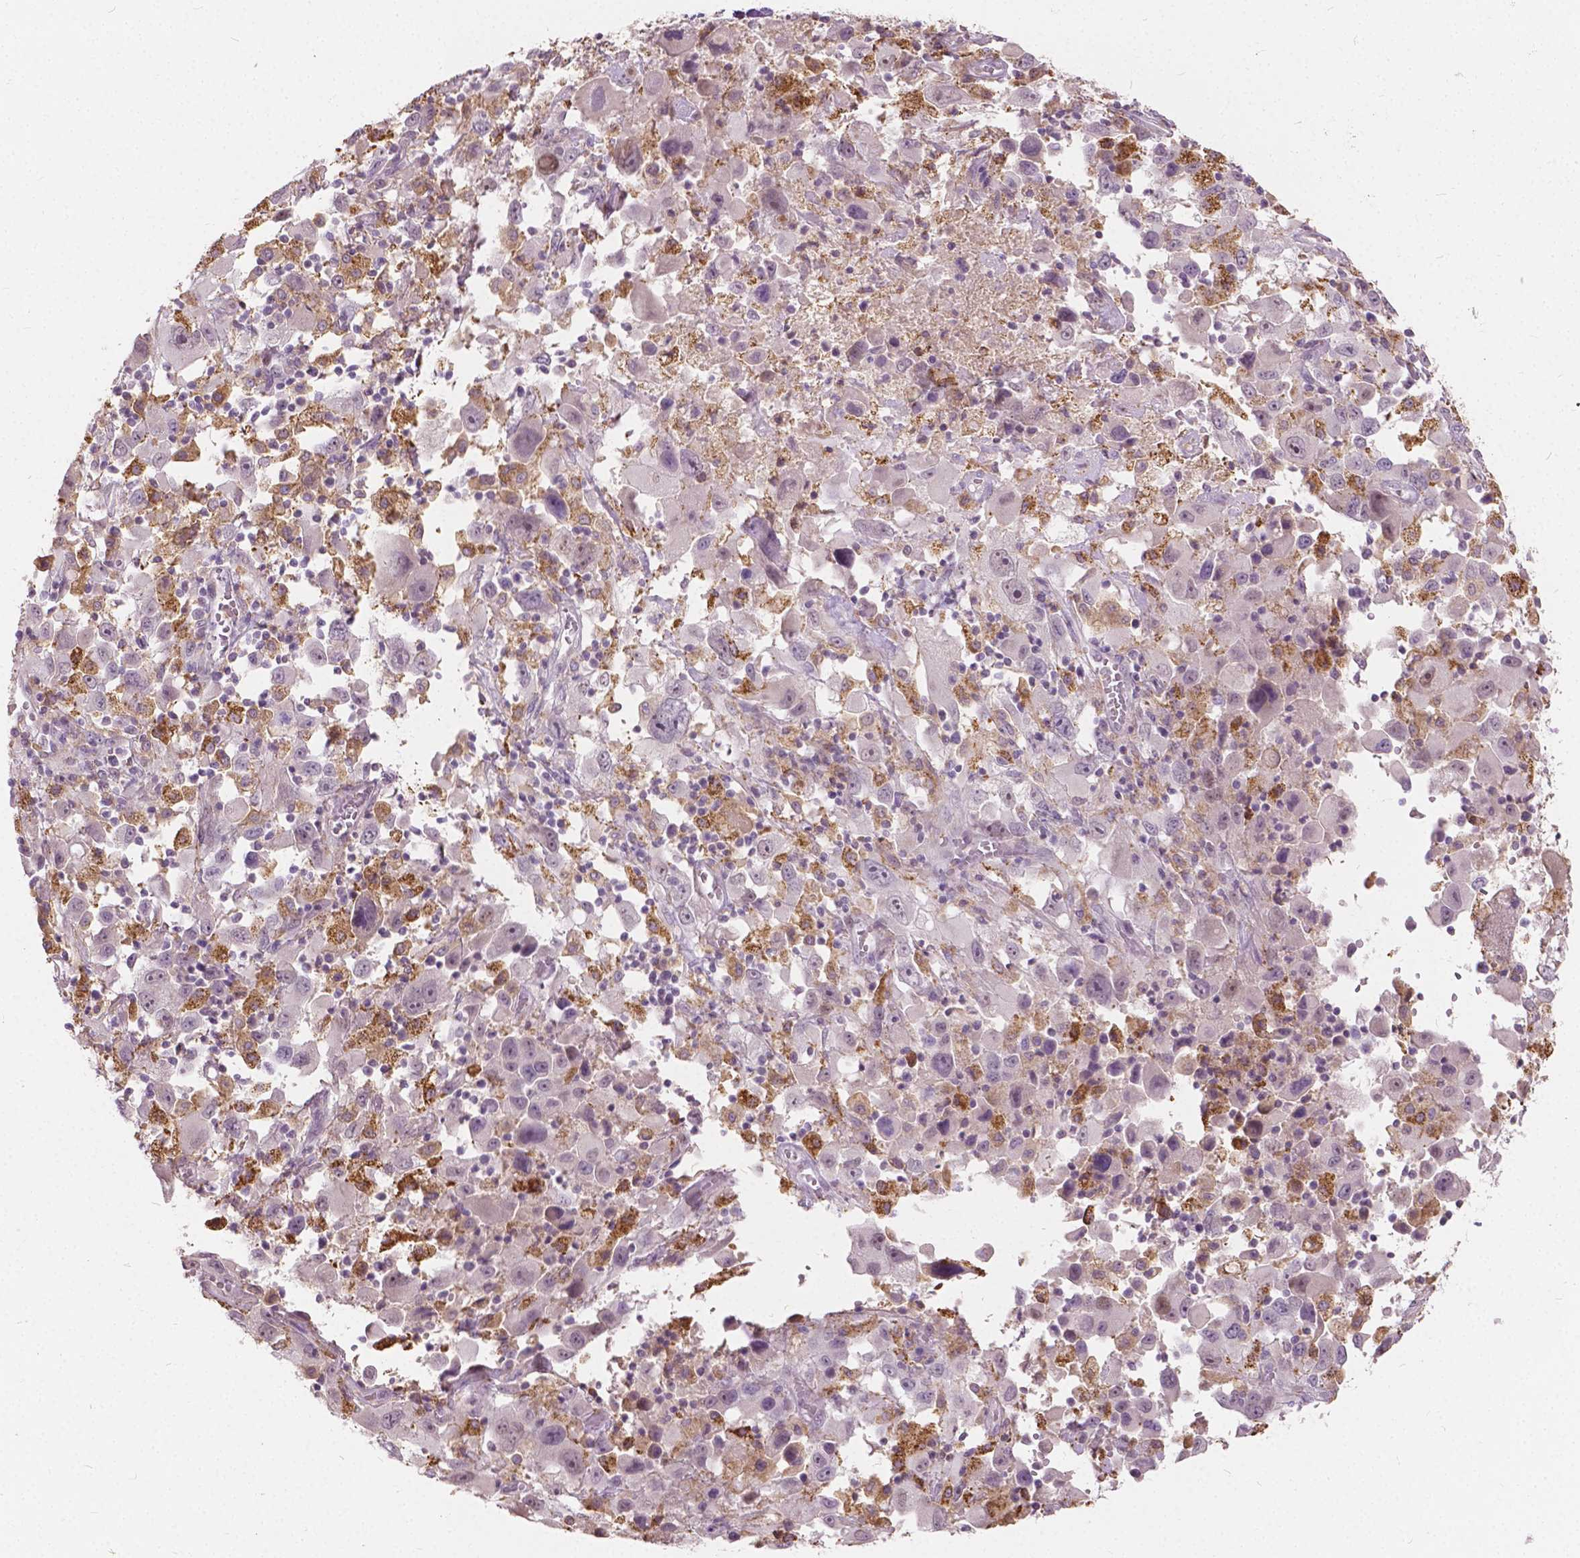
{"staining": {"intensity": "negative", "quantity": "none", "location": "none"}, "tissue": "melanoma", "cell_type": "Tumor cells", "image_type": "cancer", "snomed": [{"axis": "morphology", "description": "Malignant melanoma, Metastatic site"}, {"axis": "topography", "description": "Soft tissue"}], "caption": "This is an IHC histopathology image of malignant melanoma (metastatic site). There is no staining in tumor cells.", "gene": "DLX6", "patient": {"sex": "male", "age": 50}}